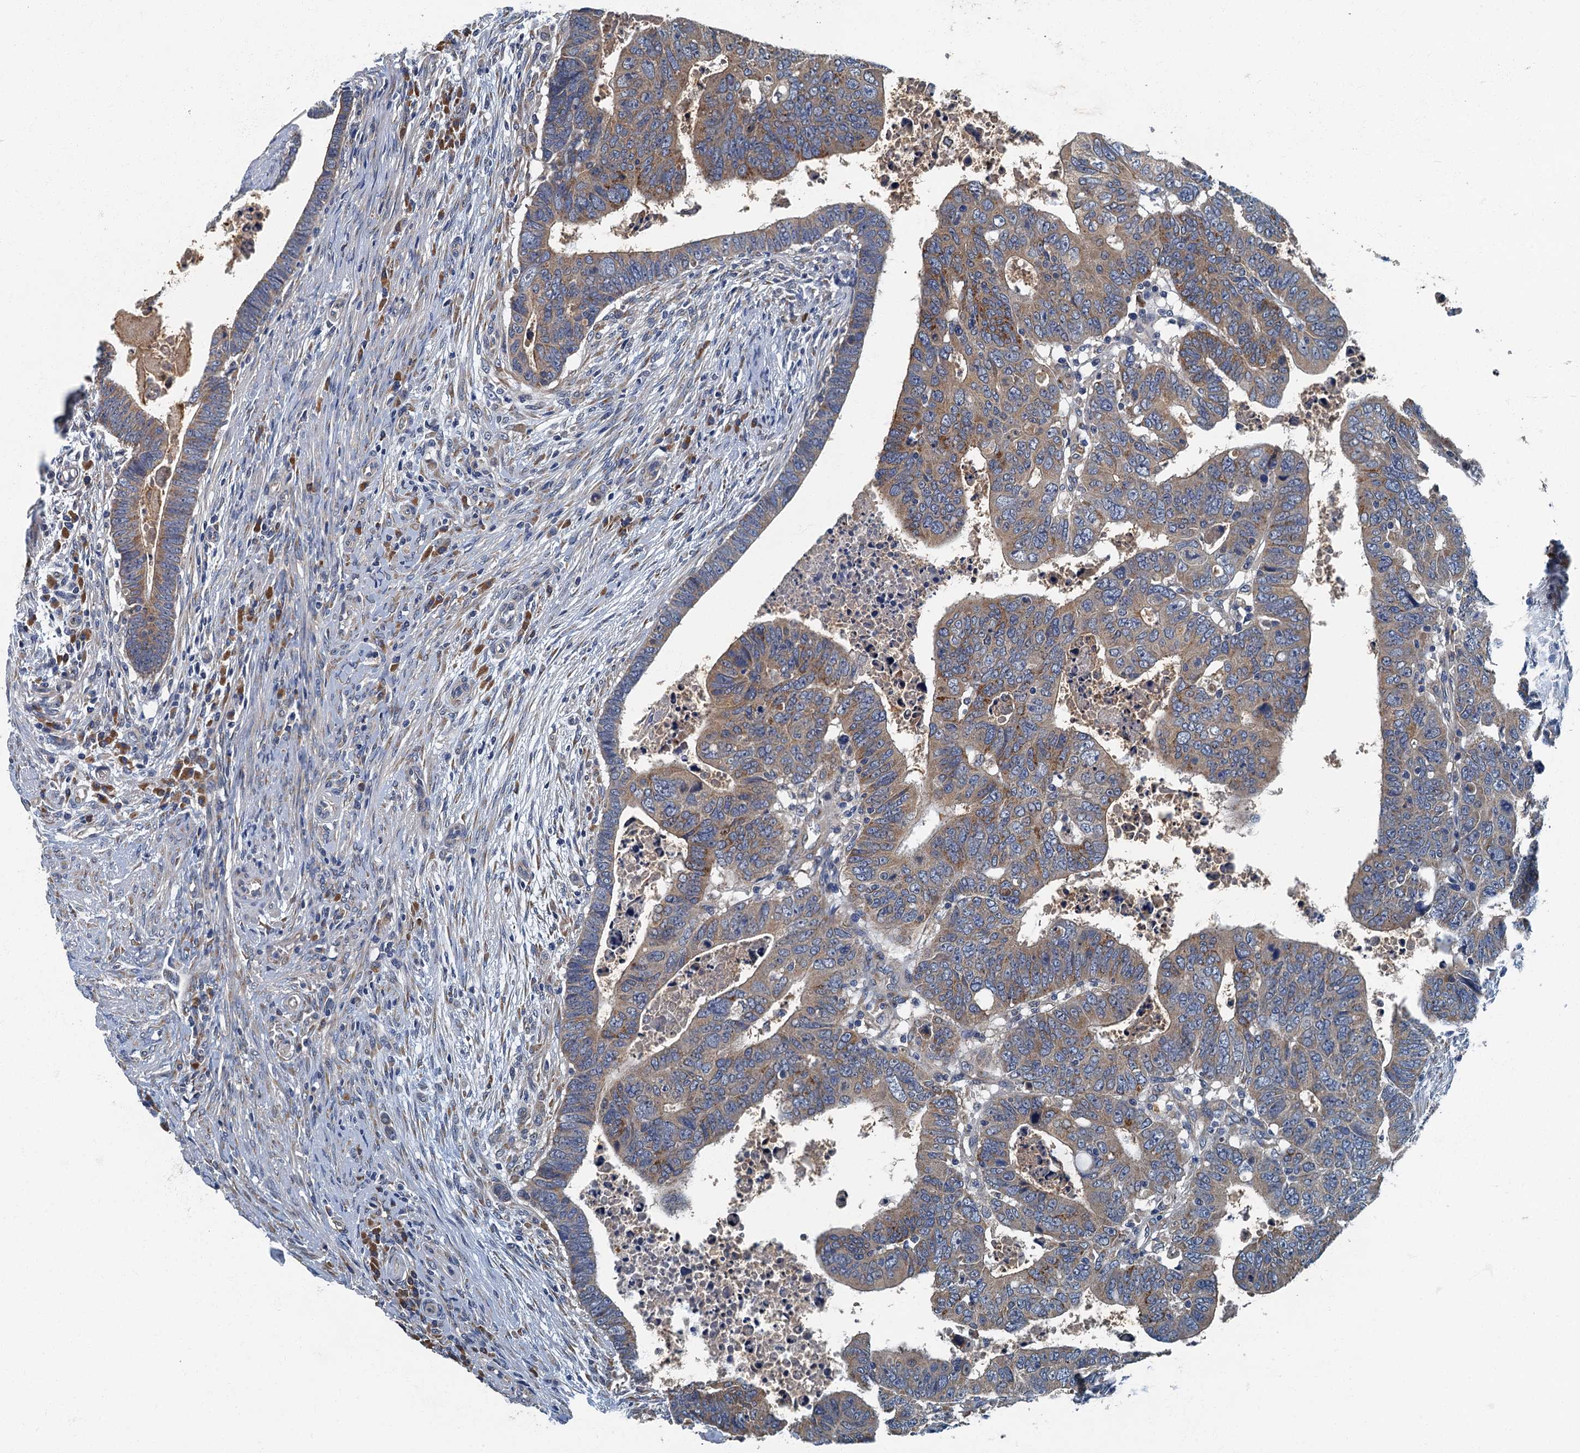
{"staining": {"intensity": "moderate", "quantity": "25%-75%", "location": "cytoplasmic/membranous"}, "tissue": "colorectal cancer", "cell_type": "Tumor cells", "image_type": "cancer", "snomed": [{"axis": "morphology", "description": "Normal tissue, NOS"}, {"axis": "morphology", "description": "Adenocarcinoma, NOS"}, {"axis": "topography", "description": "Rectum"}], "caption": "This is a micrograph of immunohistochemistry staining of adenocarcinoma (colorectal), which shows moderate positivity in the cytoplasmic/membranous of tumor cells.", "gene": "DDX49", "patient": {"sex": "female", "age": 65}}